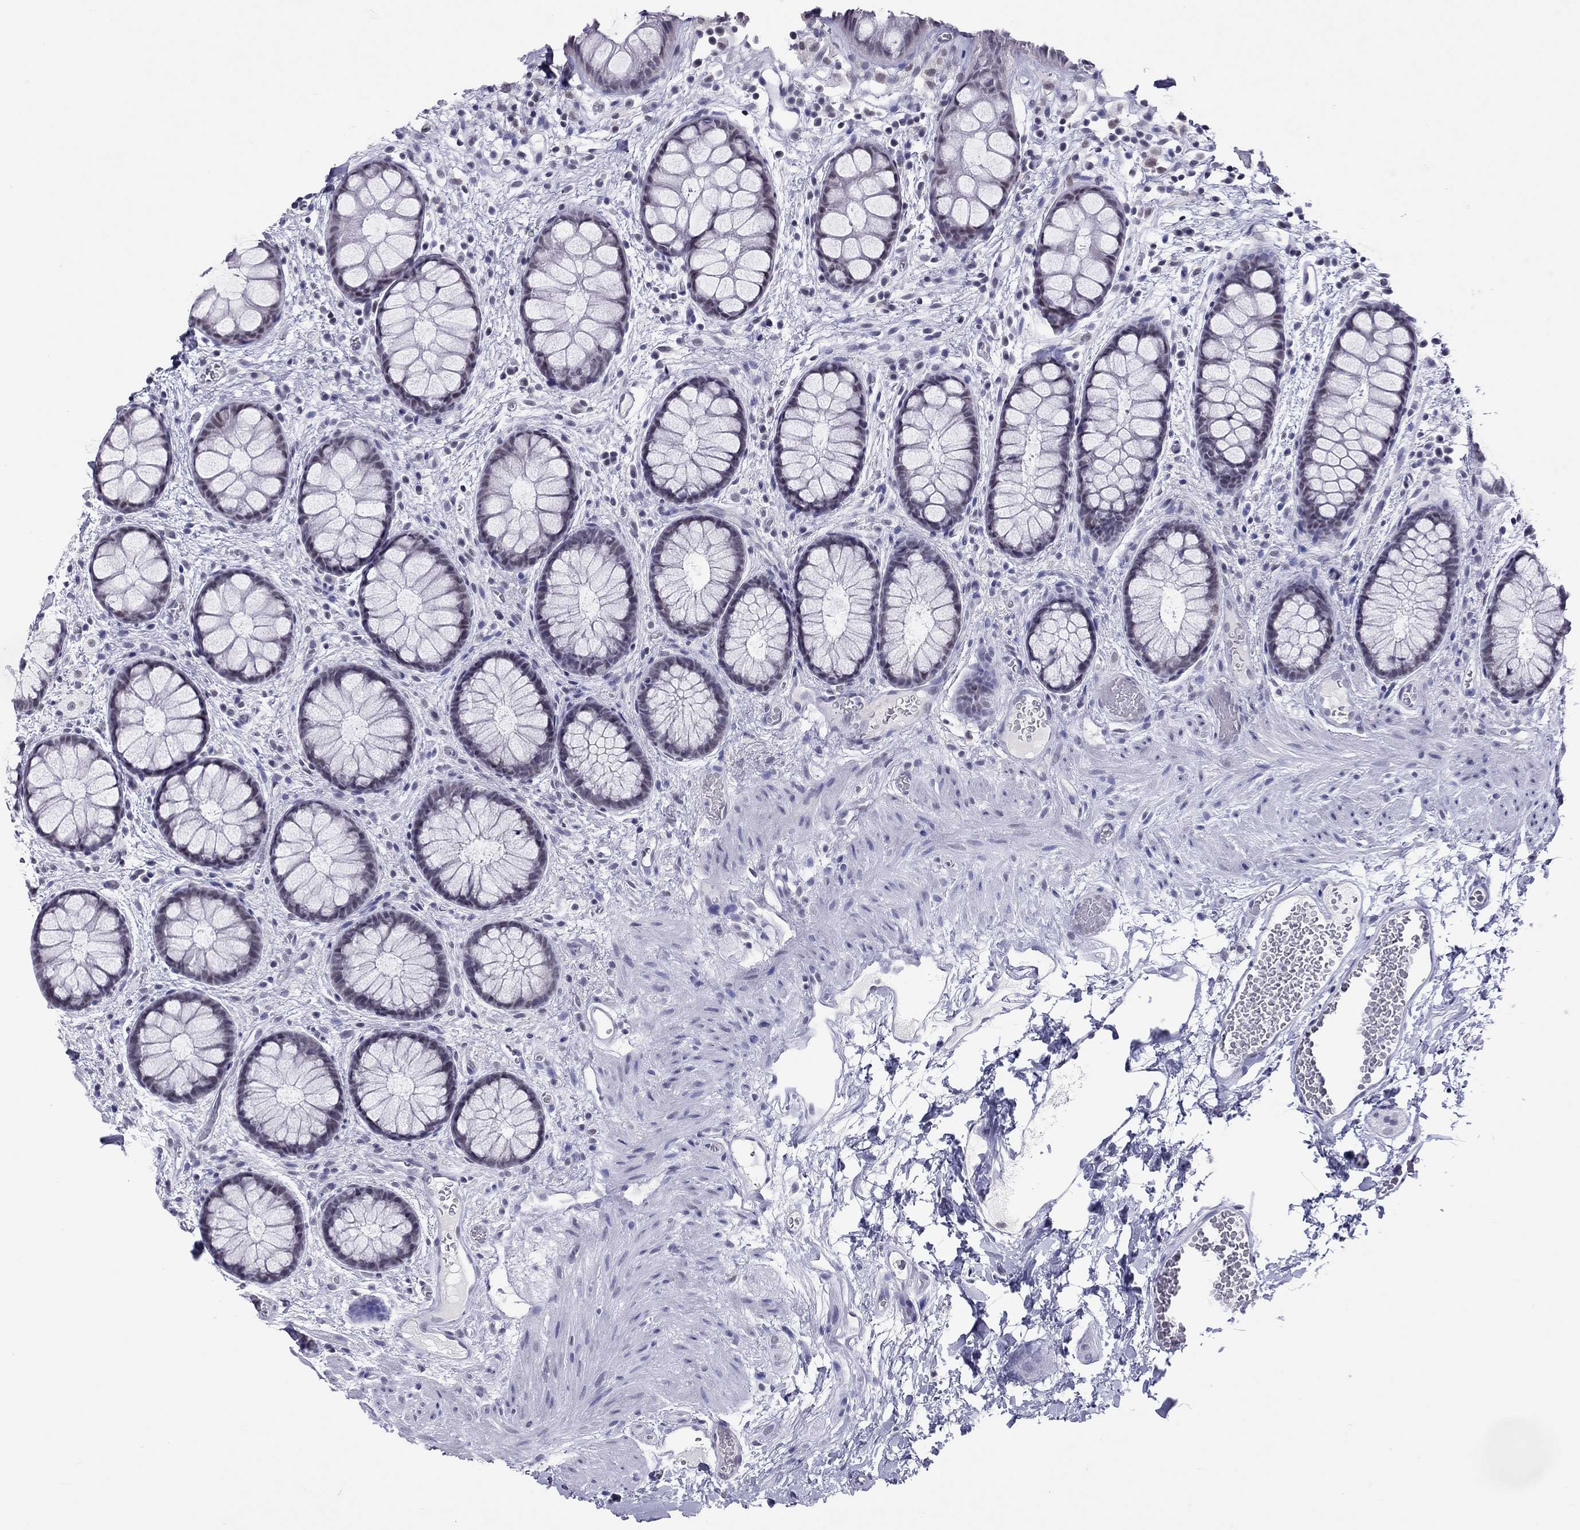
{"staining": {"intensity": "negative", "quantity": "none", "location": "none"}, "tissue": "rectum", "cell_type": "Glandular cells", "image_type": "normal", "snomed": [{"axis": "morphology", "description": "Normal tissue, NOS"}, {"axis": "topography", "description": "Rectum"}], "caption": "Immunohistochemical staining of benign rectum displays no significant expression in glandular cells. (DAB (3,3'-diaminobenzidine) IHC visualized using brightfield microscopy, high magnification).", "gene": "JHY", "patient": {"sex": "female", "age": 62}}